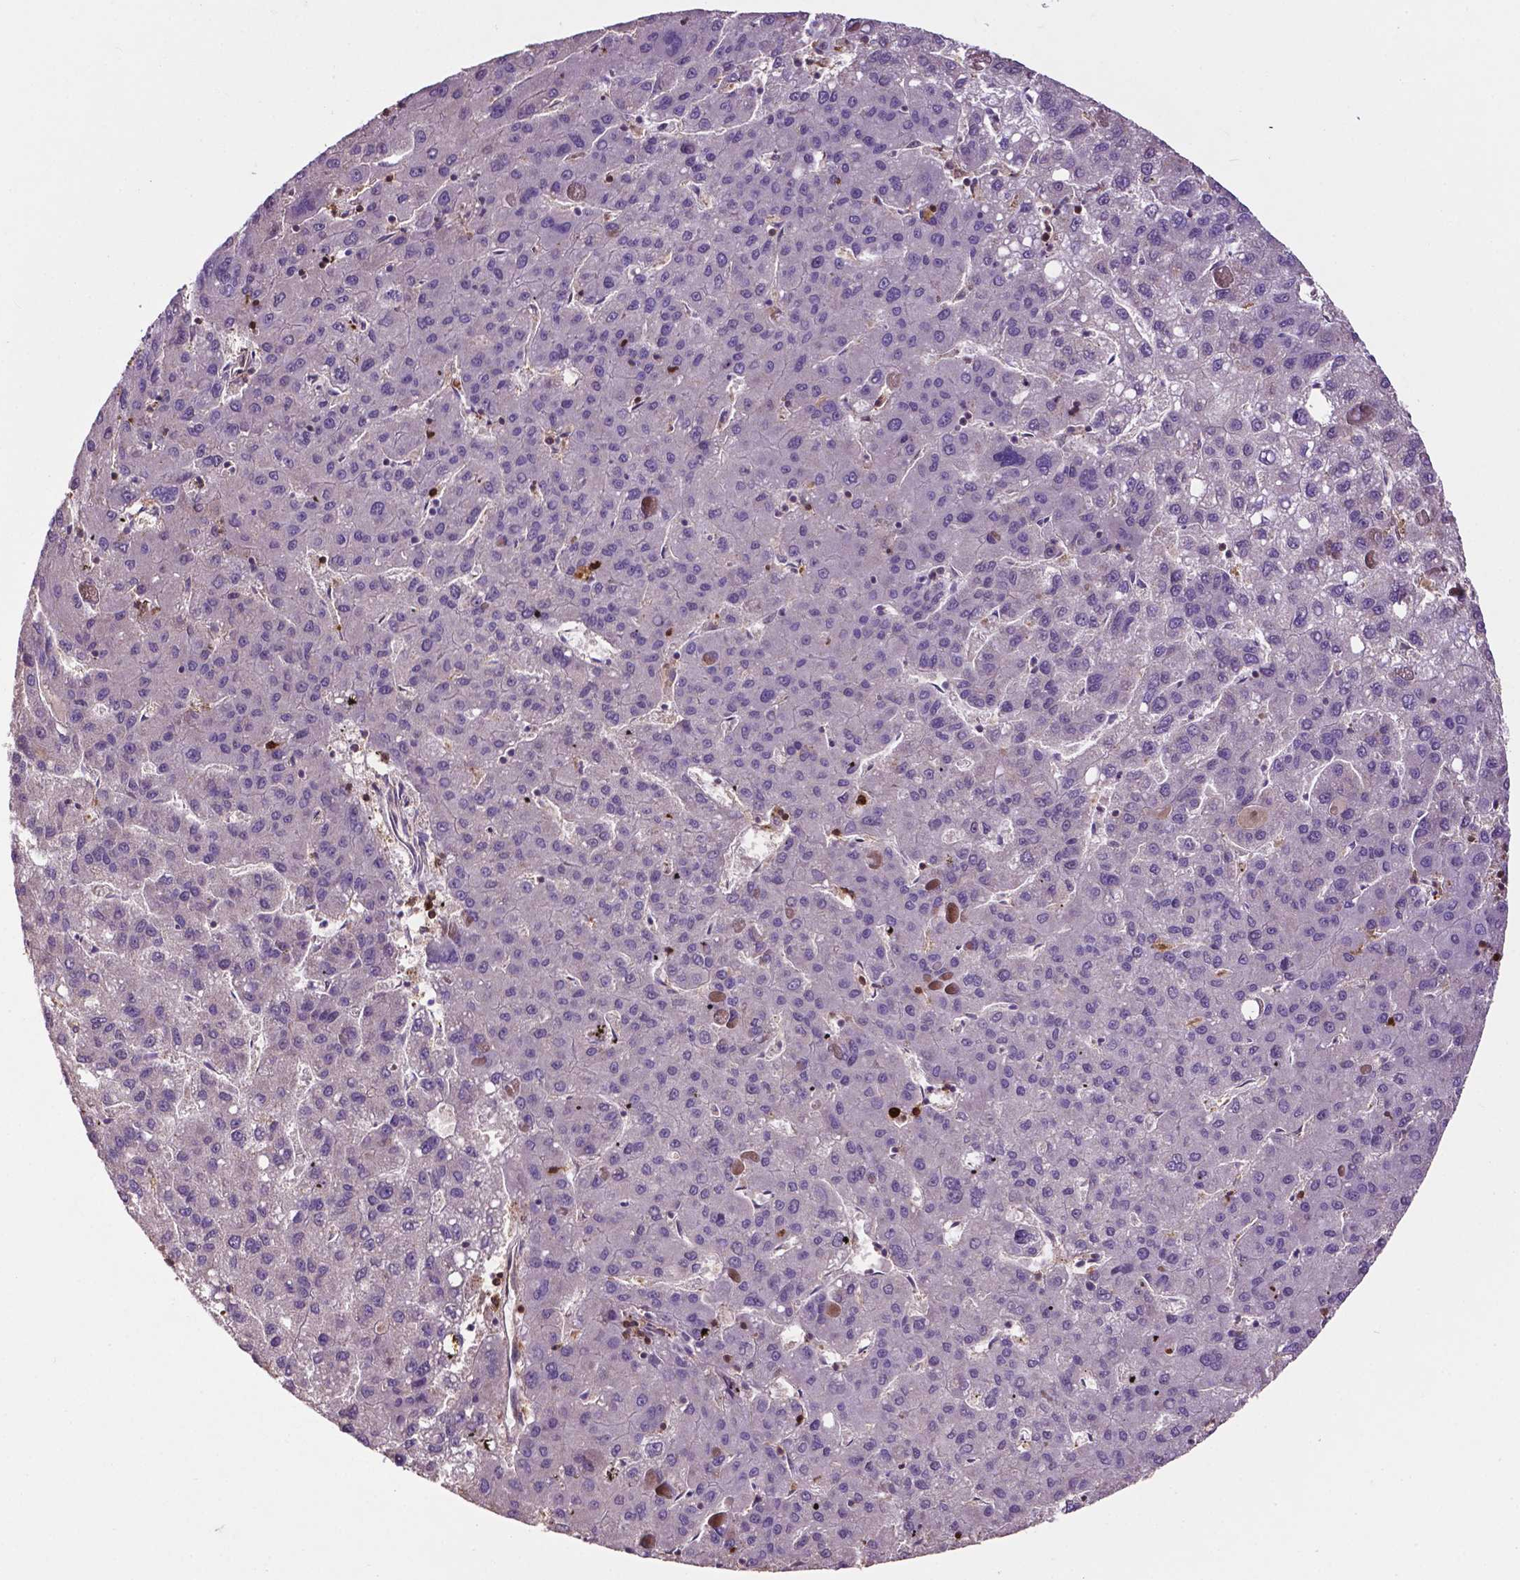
{"staining": {"intensity": "negative", "quantity": "none", "location": "none"}, "tissue": "liver cancer", "cell_type": "Tumor cells", "image_type": "cancer", "snomed": [{"axis": "morphology", "description": "Carcinoma, Hepatocellular, NOS"}, {"axis": "topography", "description": "Liver"}], "caption": "Tumor cells show no significant protein positivity in hepatocellular carcinoma (liver).", "gene": "SMAD3", "patient": {"sex": "female", "age": 82}}